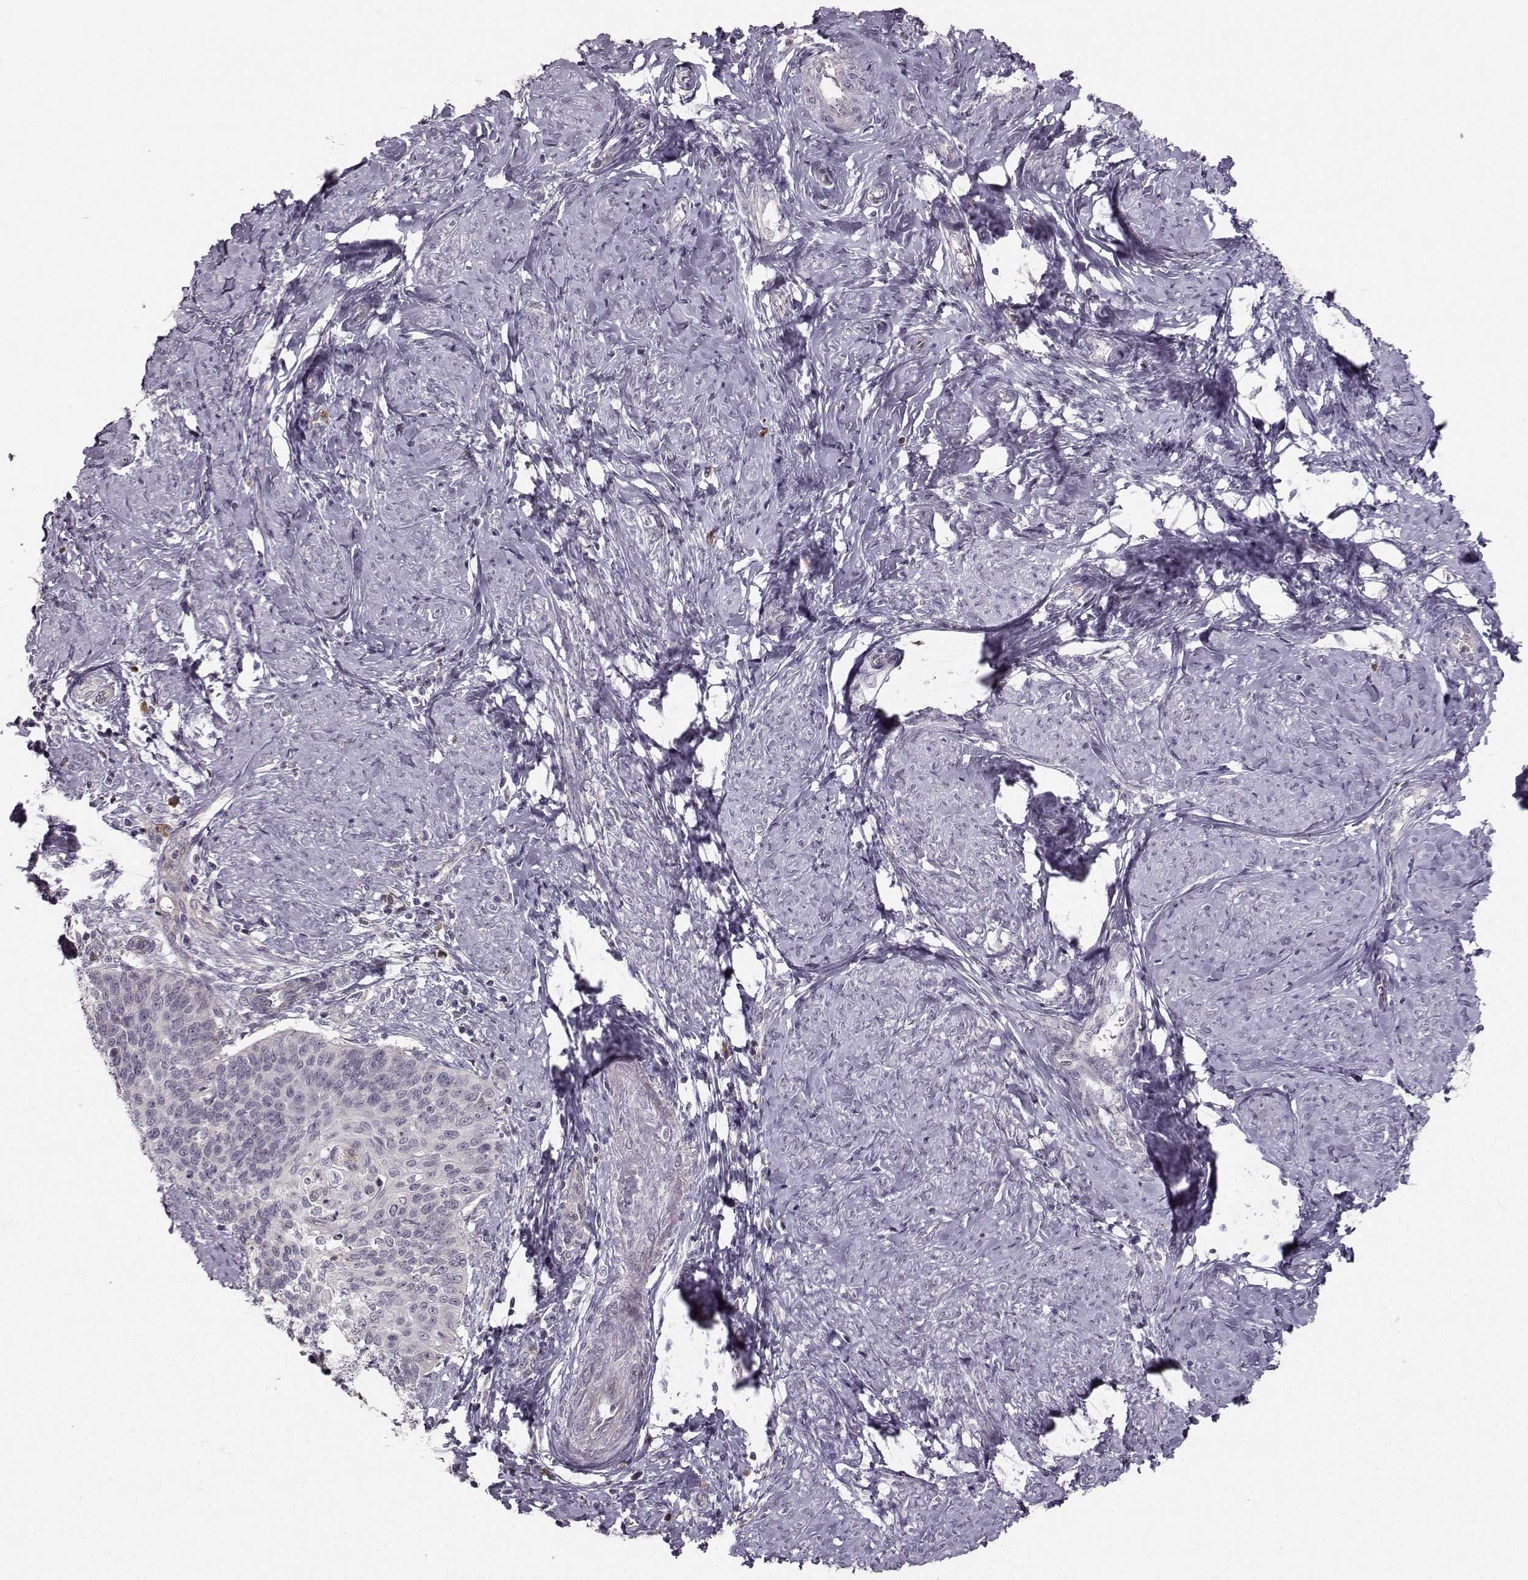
{"staining": {"intensity": "negative", "quantity": "none", "location": "none"}, "tissue": "cervical cancer", "cell_type": "Tumor cells", "image_type": "cancer", "snomed": [{"axis": "morphology", "description": "Normal tissue, NOS"}, {"axis": "morphology", "description": "Squamous cell carcinoma, NOS"}, {"axis": "topography", "description": "Cervix"}], "caption": "High power microscopy image of an immunohistochemistry (IHC) photomicrograph of cervical cancer, revealing no significant positivity in tumor cells.", "gene": "OPRD1", "patient": {"sex": "female", "age": 39}}